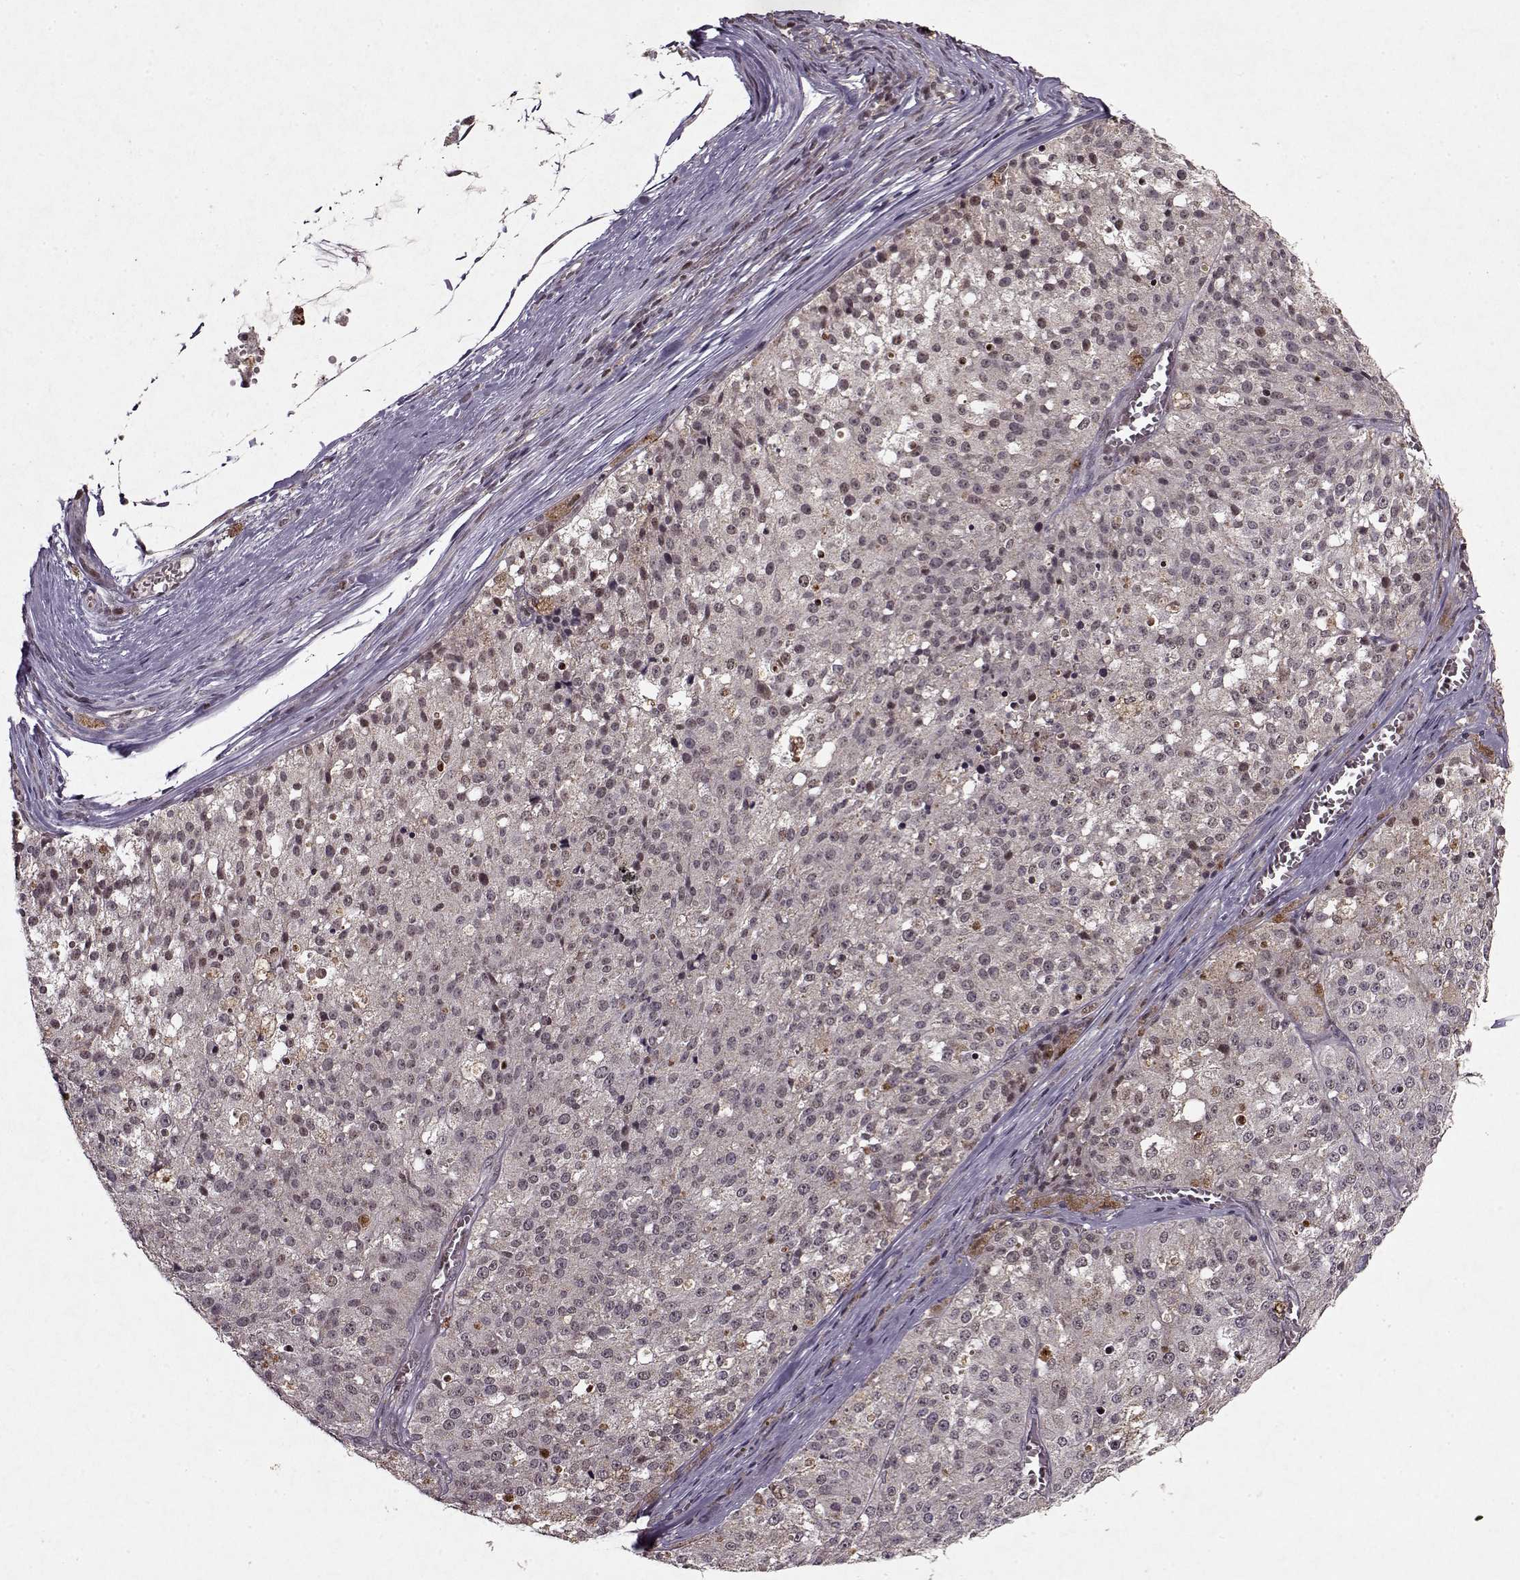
{"staining": {"intensity": "weak", "quantity": "<25%", "location": "nuclear"}, "tissue": "melanoma", "cell_type": "Tumor cells", "image_type": "cancer", "snomed": [{"axis": "morphology", "description": "Malignant melanoma, Metastatic site"}, {"axis": "topography", "description": "Lymph node"}], "caption": "High power microscopy histopathology image of an IHC micrograph of malignant melanoma (metastatic site), revealing no significant staining in tumor cells.", "gene": "PSMA7", "patient": {"sex": "female", "age": 64}}